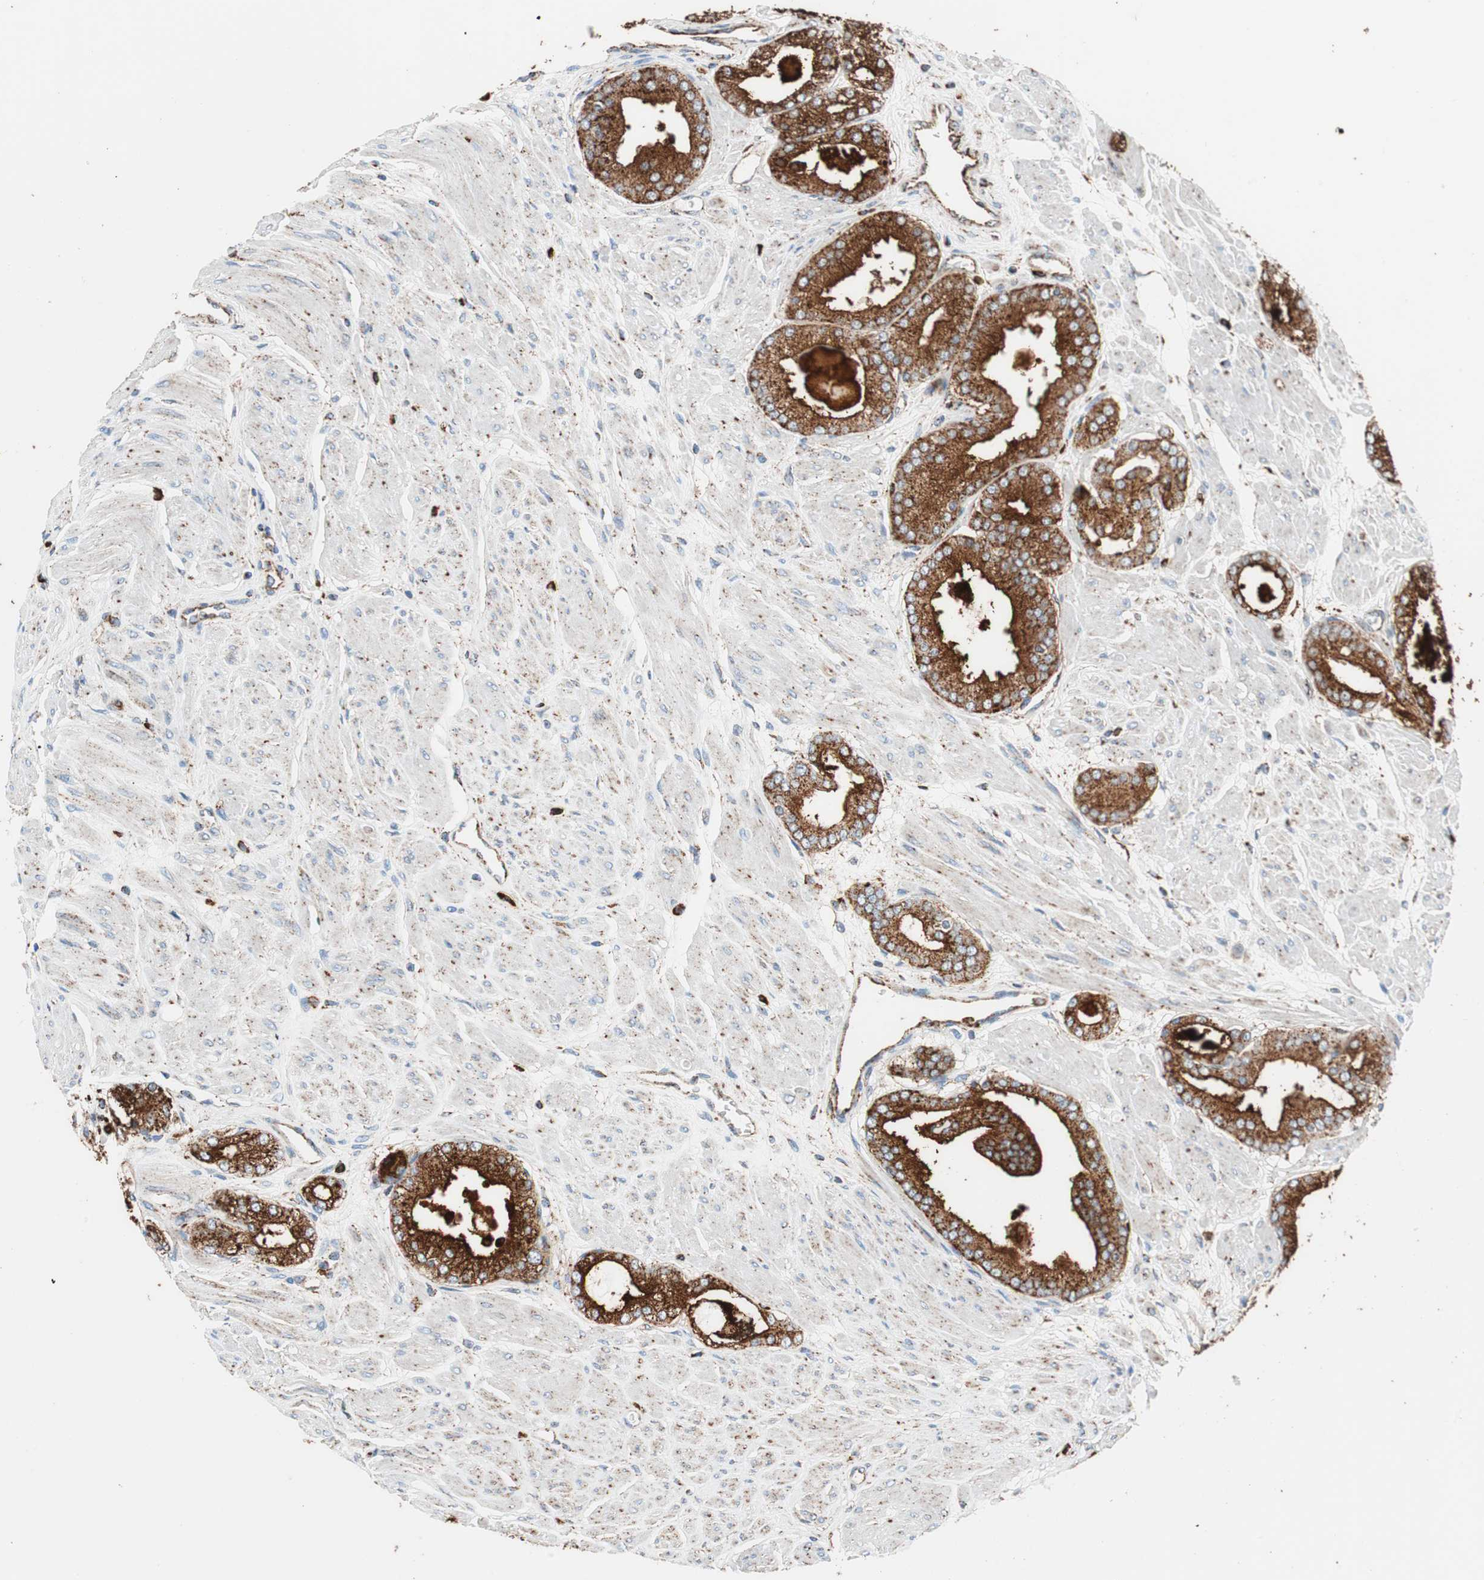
{"staining": {"intensity": "strong", "quantity": ">75%", "location": "cytoplasmic/membranous"}, "tissue": "prostate cancer", "cell_type": "Tumor cells", "image_type": "cancer", "snomed": [{"axis": "morphology", "description": "Adenocarcinoma, High grade"}, {"axis": "topography", "description": "Prostate"}], "caption": "About >75% of tumor cells in human prostate cancer (high-grade adenocarcinoma) display strong cytoplasmic/membranous protein positivity as visualized by brown immunohistochemical staining.", "gene": "LAMP1", "patient": {"sex": "male", "age": 61}}